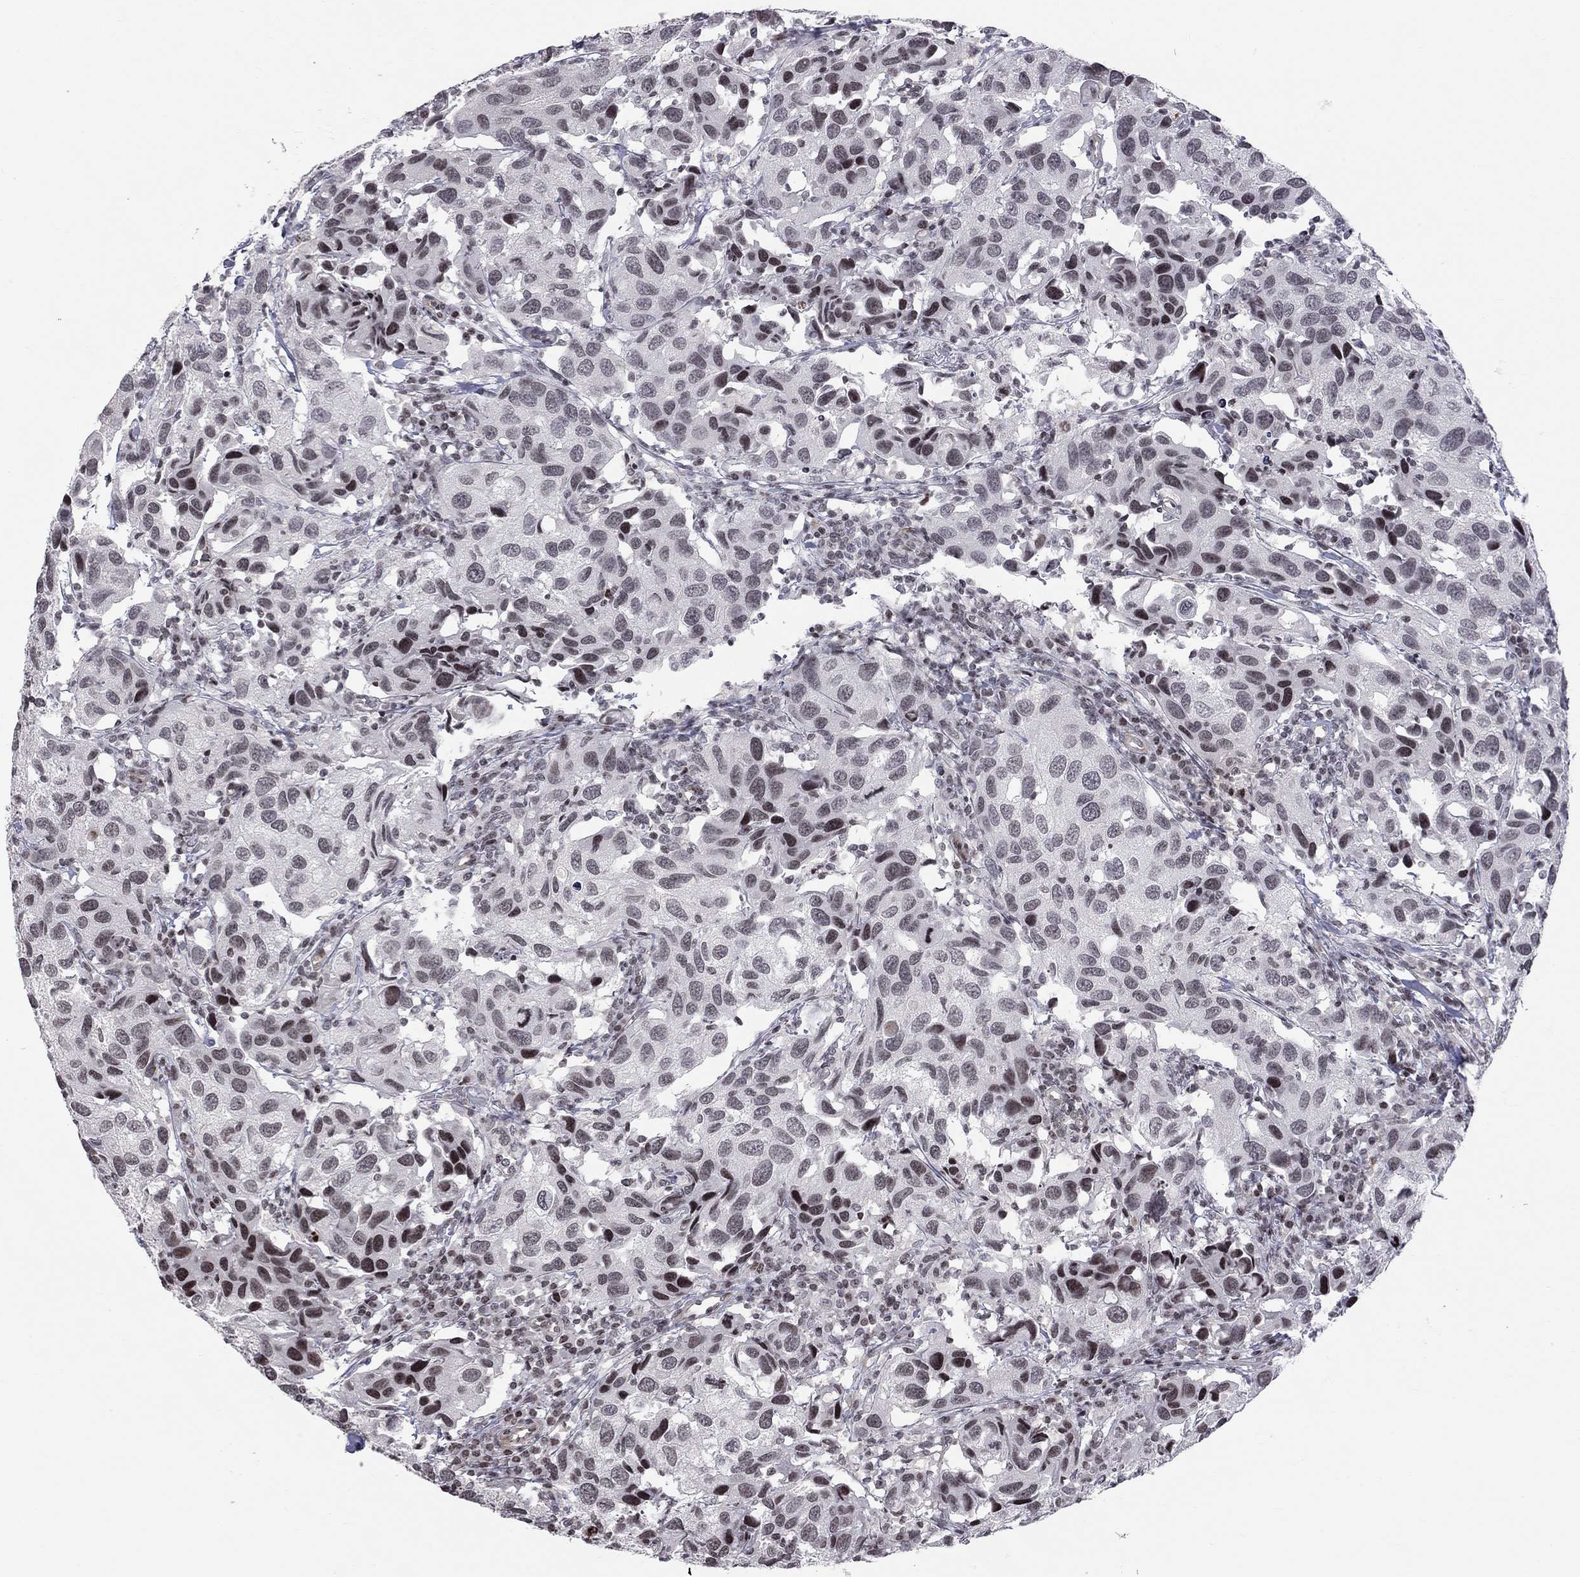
{"staining": {"intensity": "negative", "quantity": "none", "location": "none"}, "tissue": "urothelial cancer", "cell_type": "Tumor cells", "image_type": "cancer", "snomed": [{"axis": "morphology", "description": "Urothelial carcinoma, High grade"}, {"axis": "topography", "description": "Urinary bladder"}], "caption": "Urothelial cancer stained for a protein using IHC displays no expression tumor cells.", "gene": "MTNR1B", "patient": {"sex": "male", "age": 79}}